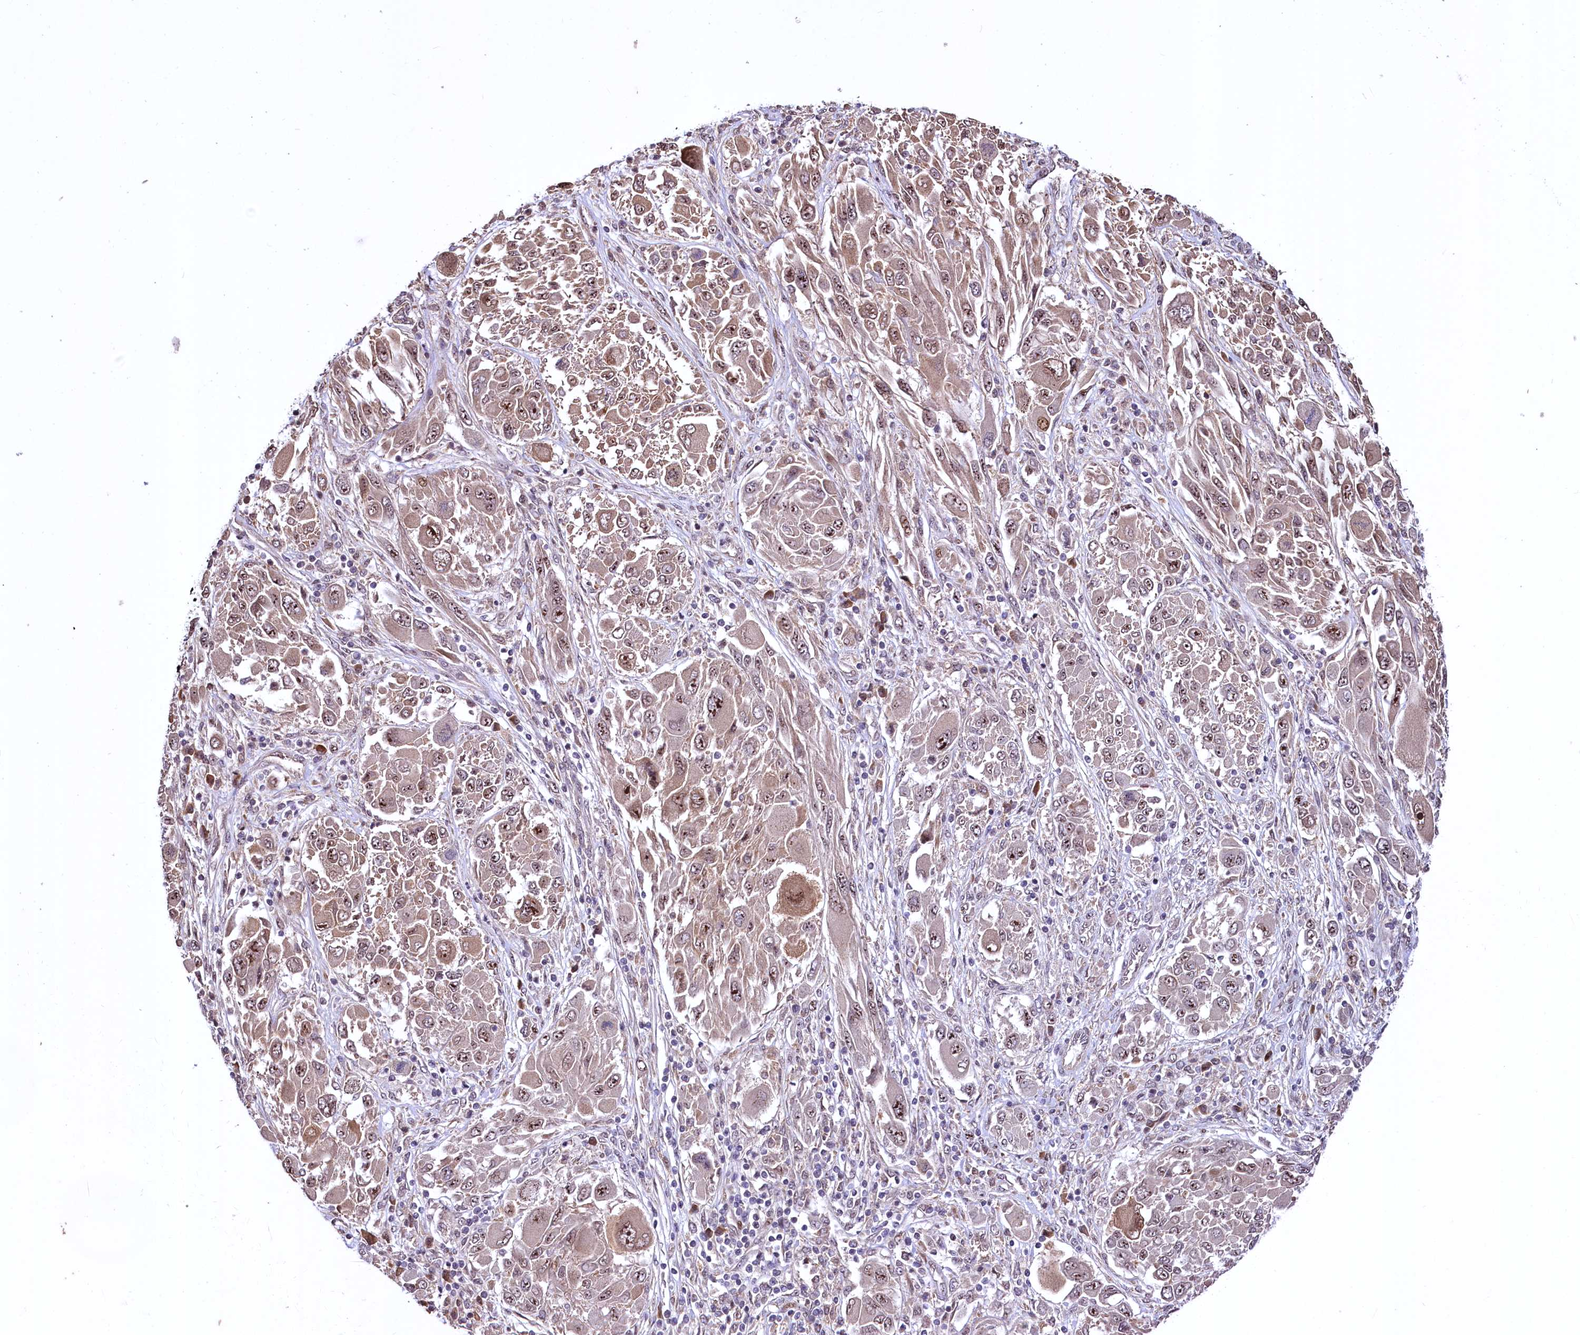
{"staining": {"intensity": "moderate", "quantity": ">75%", "location": "cytoplasmic/membranous,nuclear"}, "tissue": "melanoma", "cell_type": "Tumor cells", "image_type": "cancer", "snomed": [{"axis": "morphology", "description": "Malignant melanoma, NOS"}, {"axis": "topography", "description": "Skin"}], "caption": "The histopathology image shows immunohistochemical staining of melanoma. There is moderate cytoplasmic/membranous and nuclear positivity is appreciated in about >75% of tumor cells.", "gene": "N4BP2L1", "patient": {"sex": "female", "age": 91}}